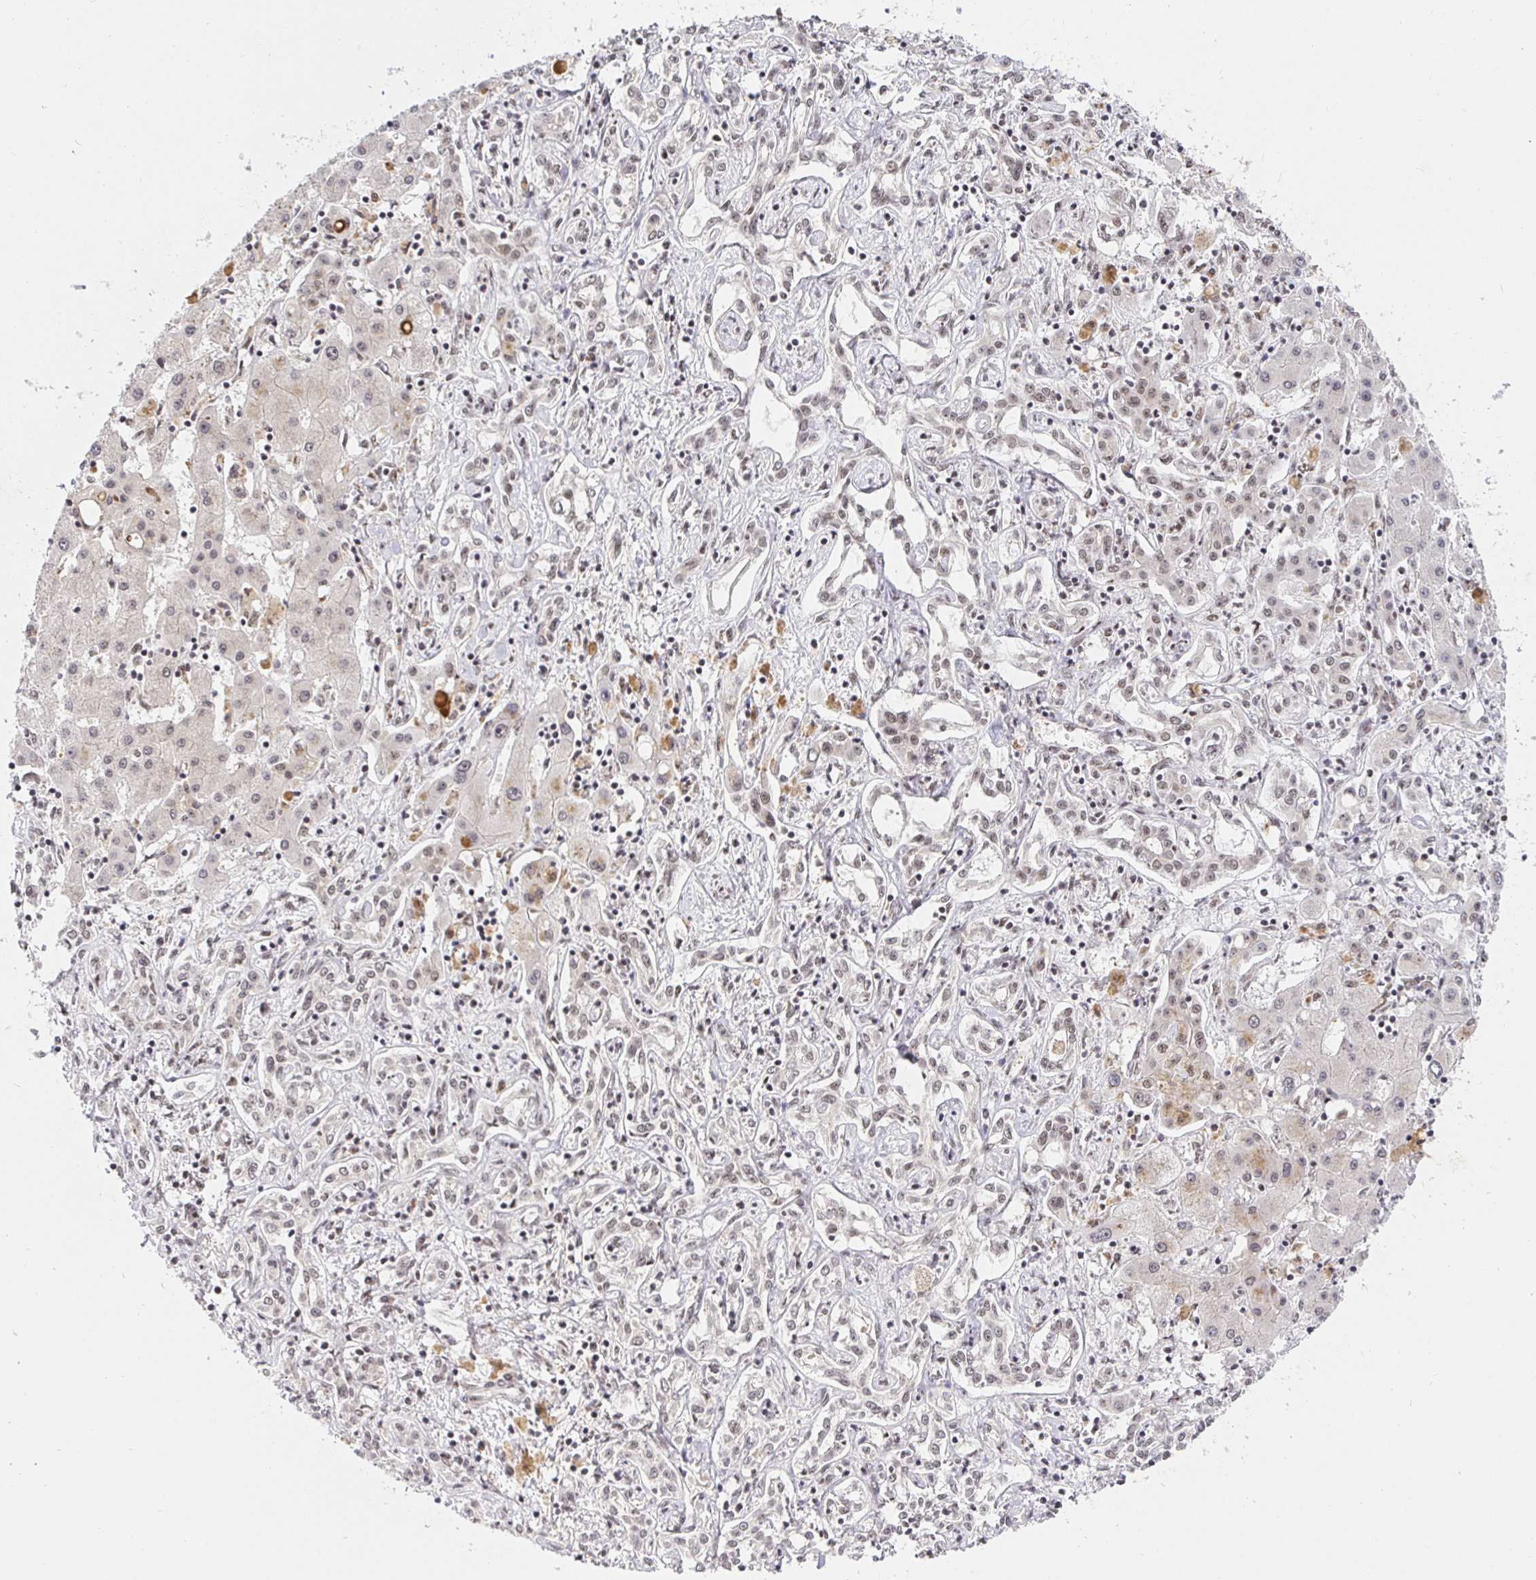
{"staining": {"intensity": "weak", "quantity": "25%-75%", "location": "nuclear"}, "tissue": "liver cancer", "cell_type": "Tumor cells", "image_type": "cancer", "snomed": [{"axis": "morphology", "description": "Cholangiocarcinoma"}, {"axis": "topography", "description": "Liver"}], "caption": "DAB immunohistochemical staining of human cholangiocarcinoma (liver) demonstrates weak nuclear protein positivity in about 25%-75% of tumor cells.", "gene": "USF1", "patient": {"sex": "female", "age": 64}}